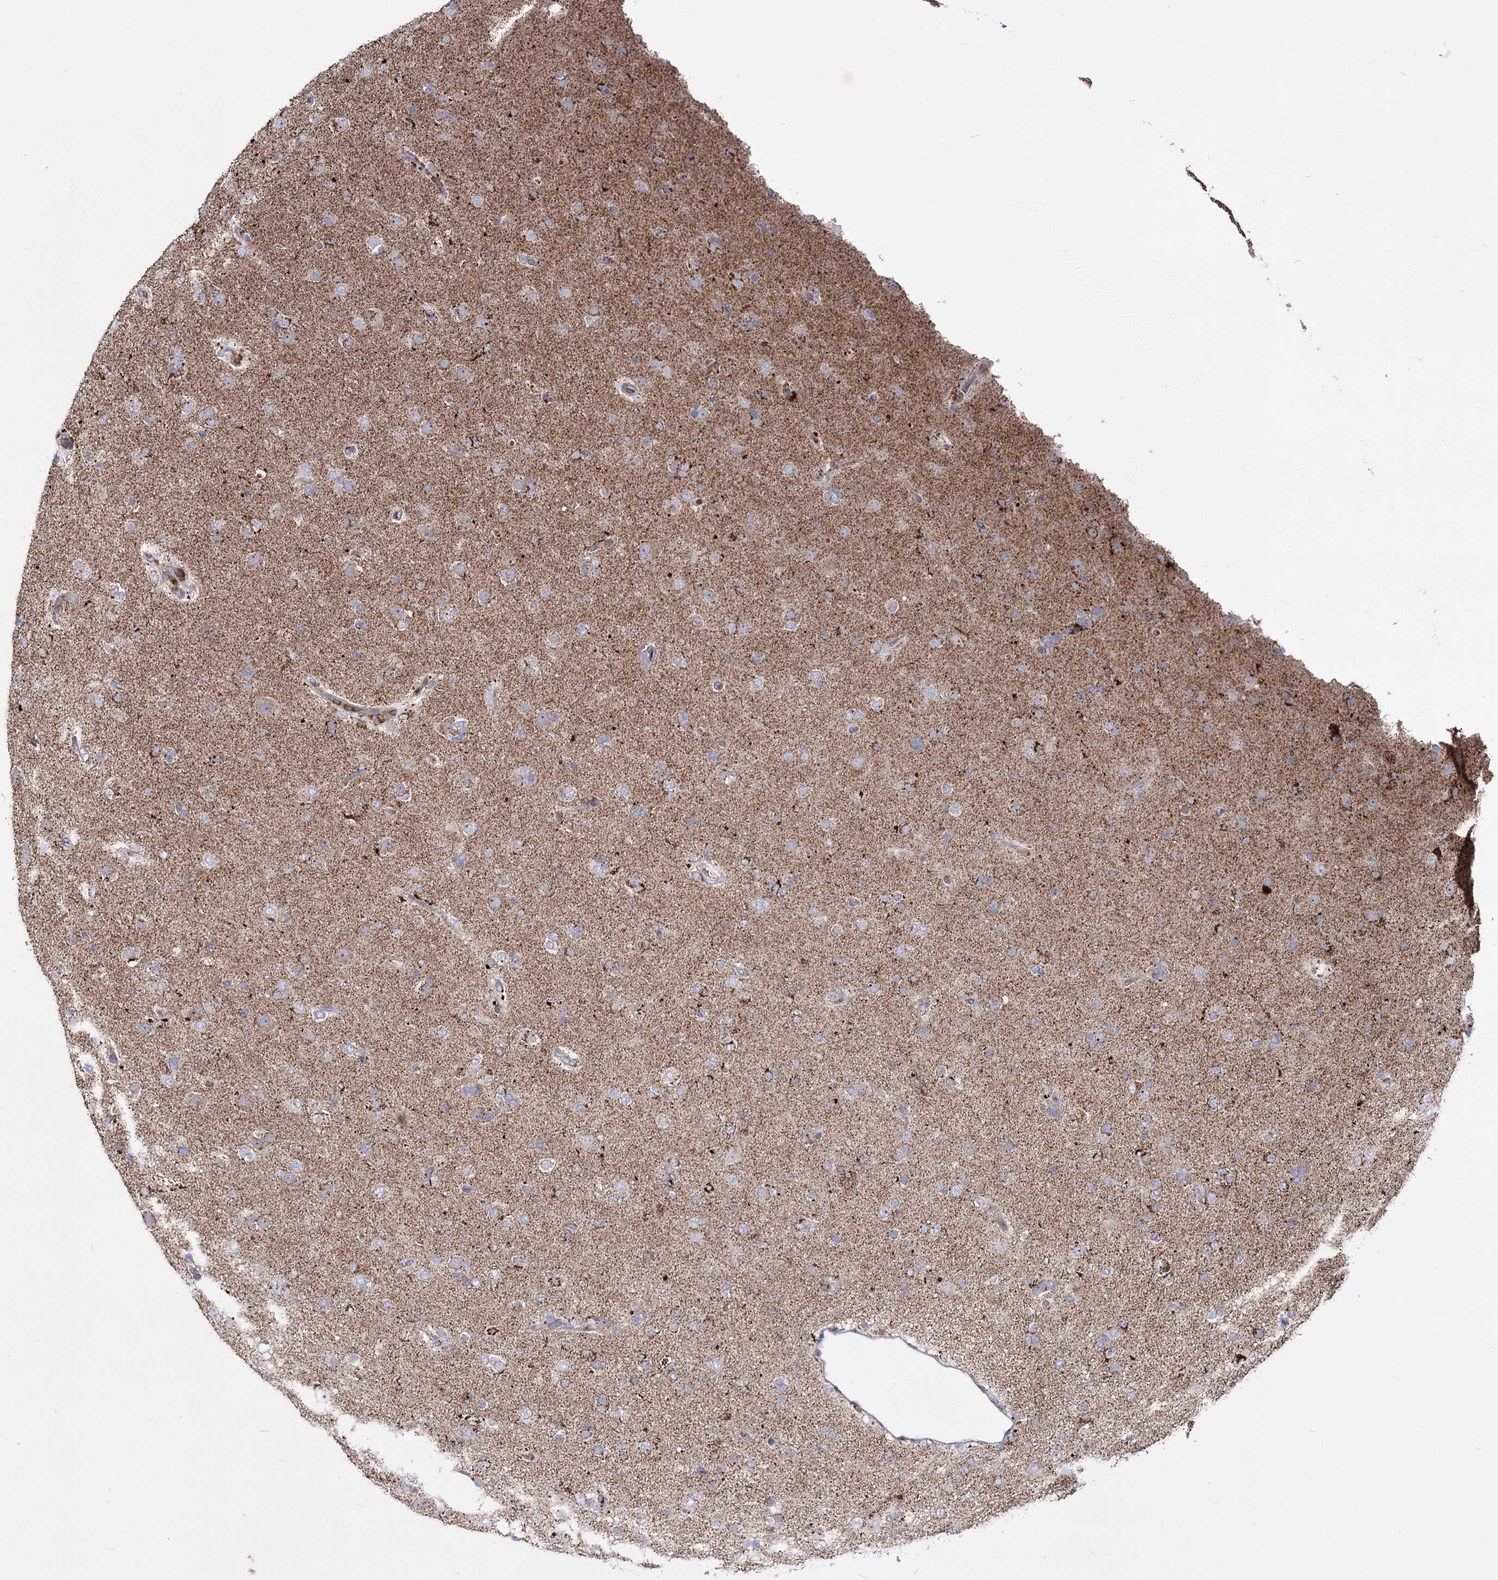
{"staining": {"intensity": "weak", "quantity": "<25%", "location": "cytoplasmic/membranous"}, "tissue": "glioma", "cell_type": "Tumor cells", "image_type": "cancer", "snomed": [{"axis": "morphology", "description": "Glioma, malignant, Low grade"}, {"axis": "topography", "description": "Brain"}], "caption": "Immunohistochemical staining of malignant glioma (low-grade) demonstrates no significant positivity in tumor cells. (DAB IHC visualized using brightfield microscopy, high magnification).", "gene": "OSBPL5", "patient": {"sex": "male", "age": 65}}